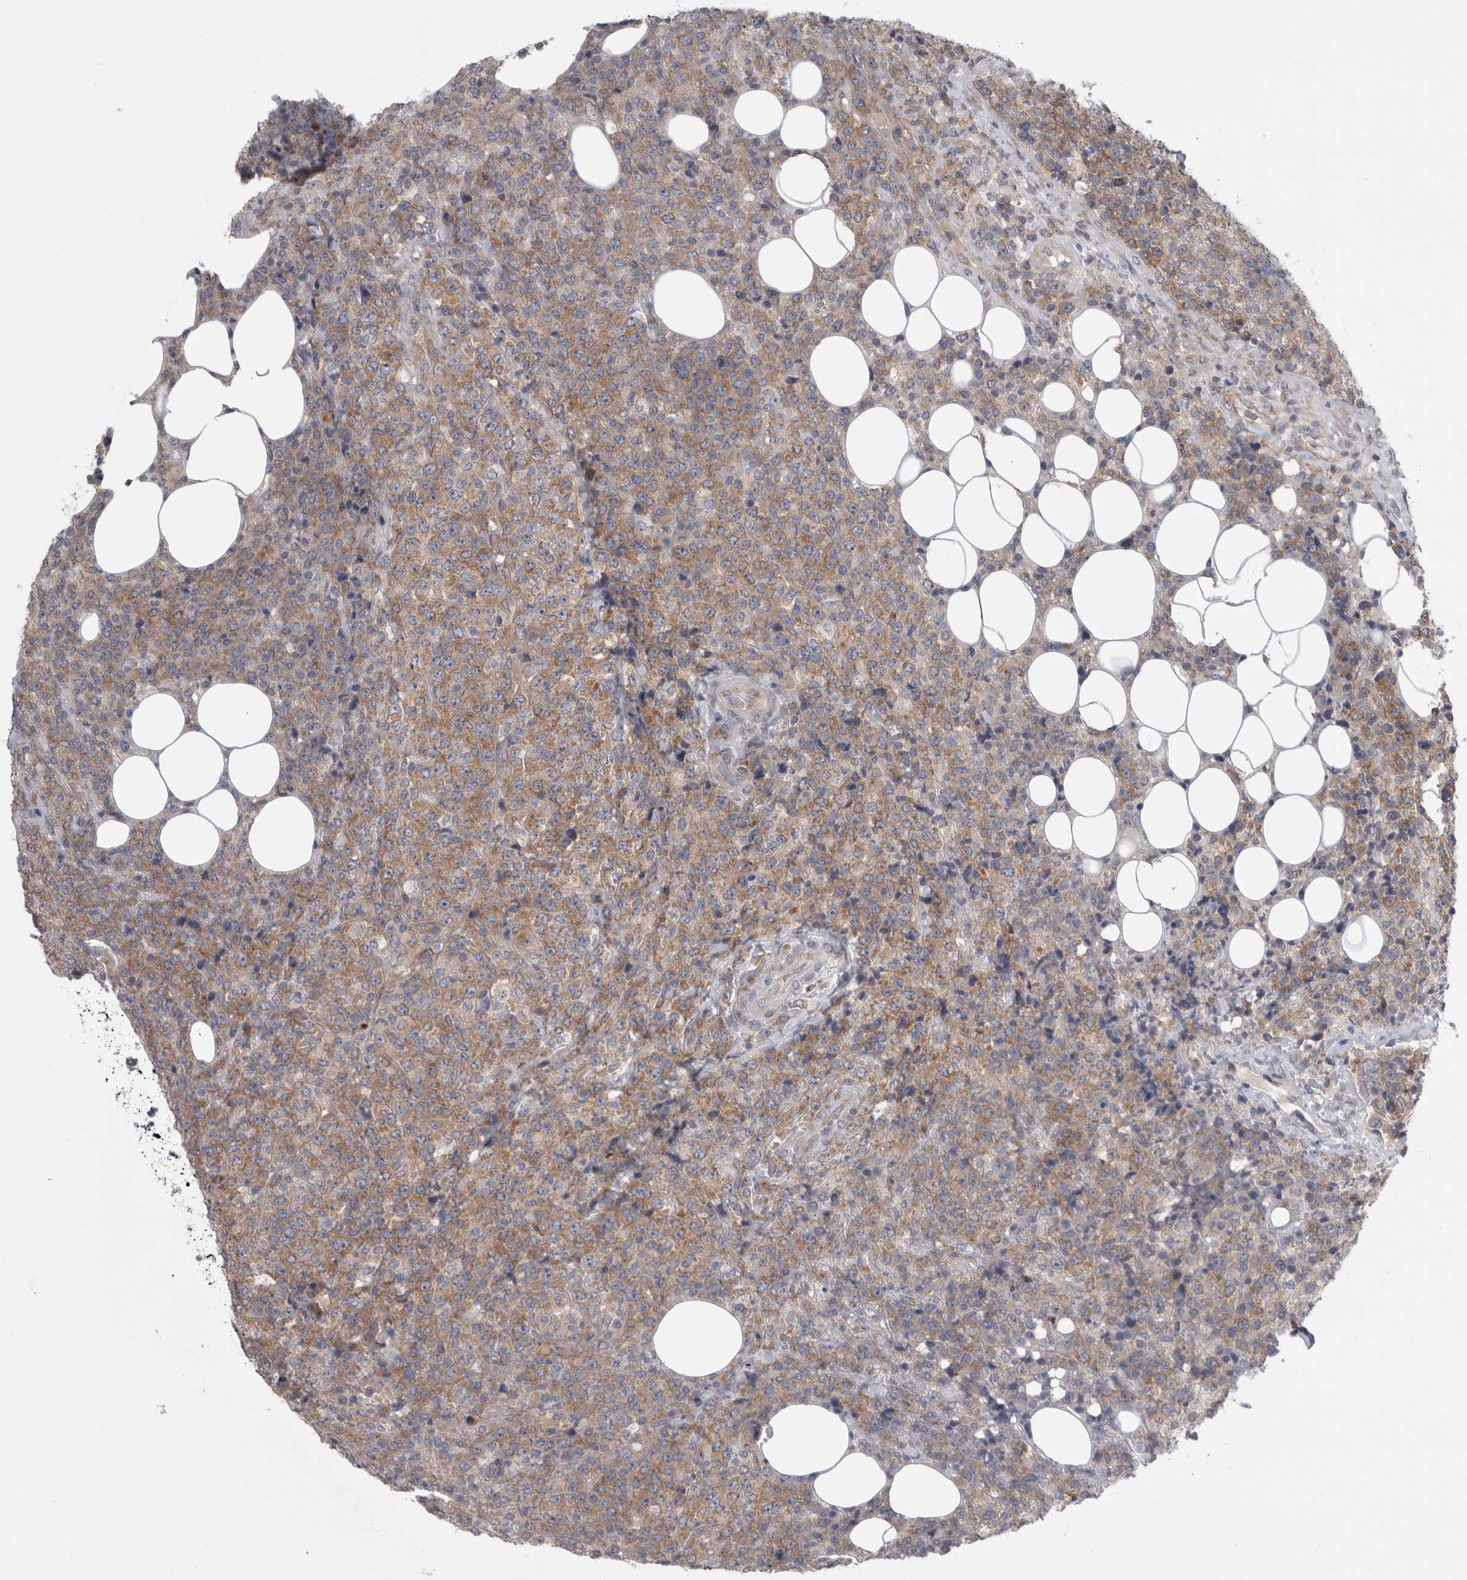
{"staining": {"intensity": "moderate", "quantity": ">75%", "location": "cytoplasmic/membranous"}, "tissue": "lymphoma", "cell_type": "Tumor cells", "image_type": "cancer", "snomed": [{"axis": "morphology", "description": "Malignant lymphoma, non-Hodgkin's type, High grade"}, {"axis": "topography", "description": "Lymph node"}], "caption": "Moderate cytoplasmic/membranous positivity is present in about >75% of tumor cells in lymphoma. (brown staining indicates protein expression, while blue staining denotes nuclei).", "gene": "PRRC2C", "patient": {"sex": "male", "age": 13}}